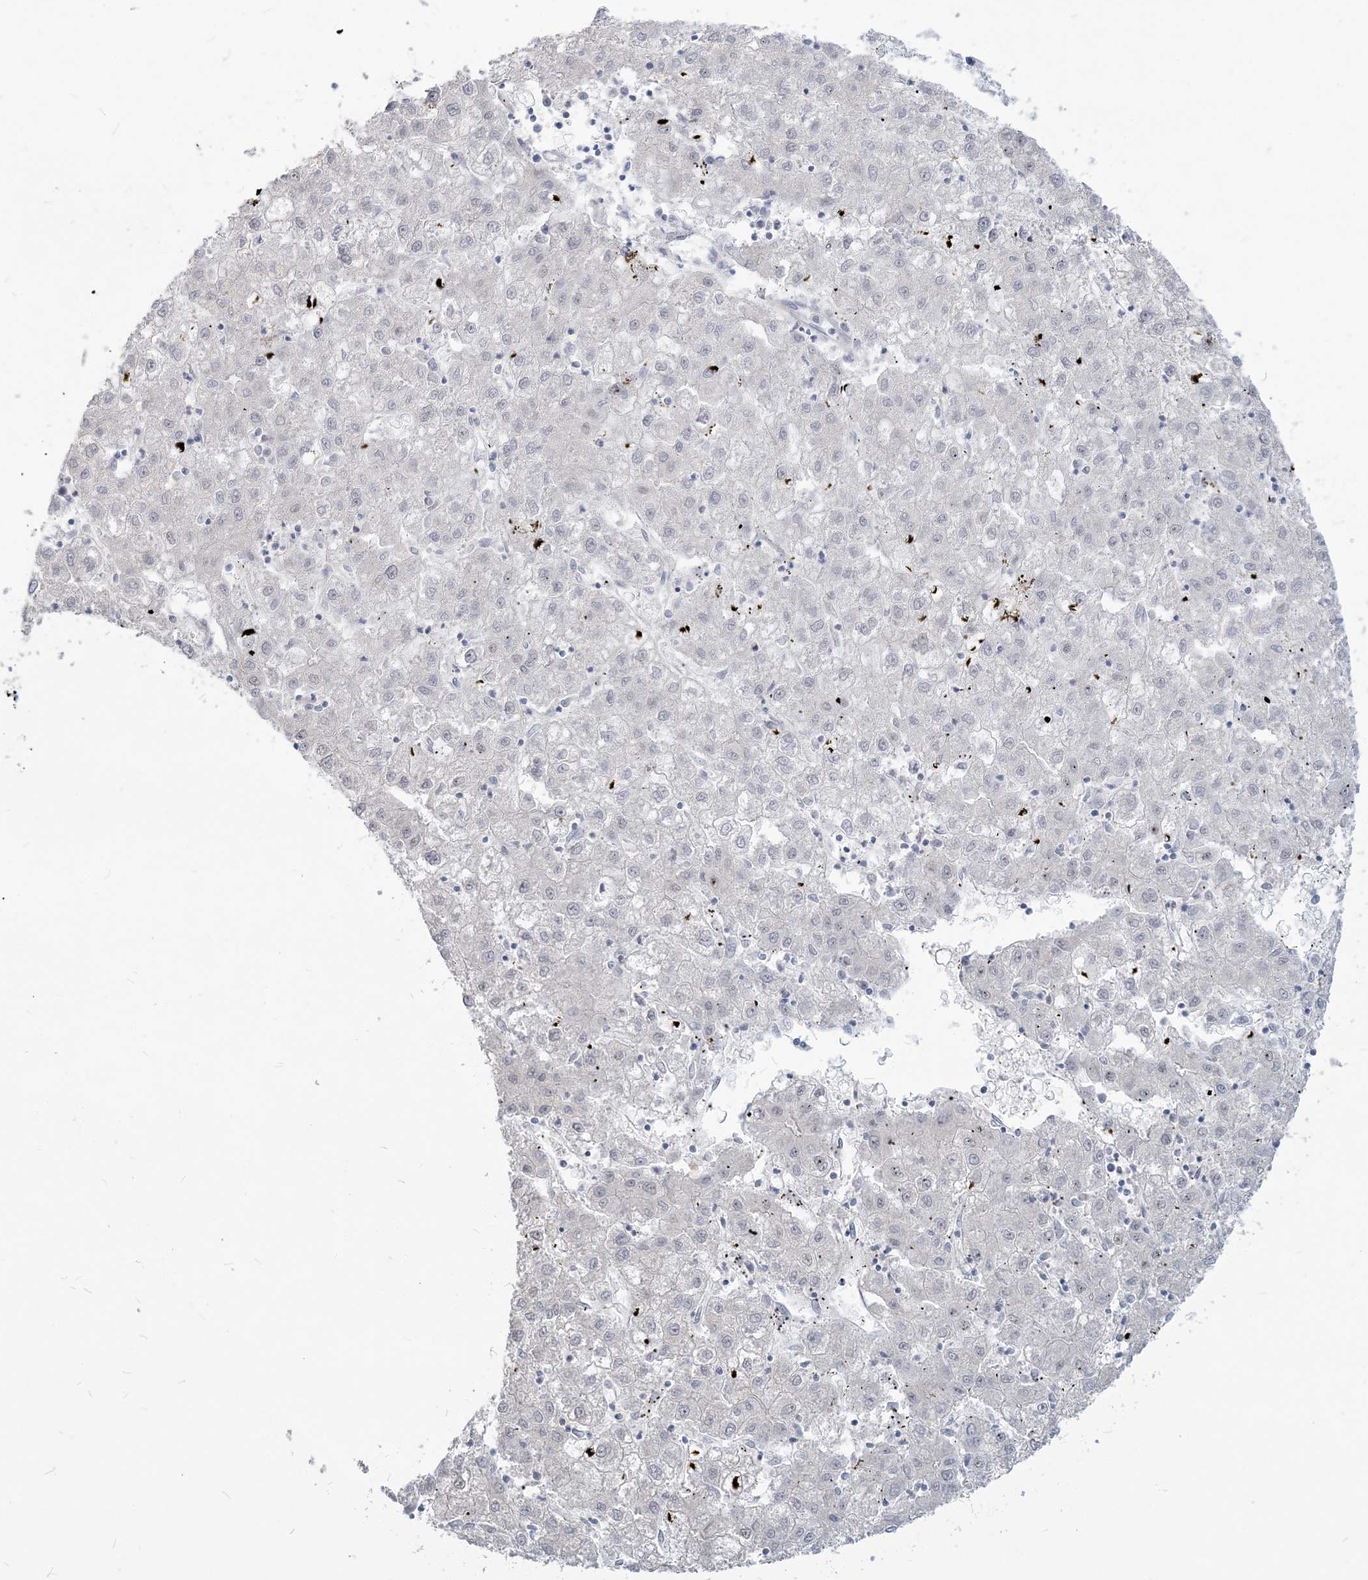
{"staining": {"intensity": "negative", "quantity": "none", "location": "none"}, "tissue": "liver cancer", "cell_type": "Tumor cells", "image_type": "cancer", "snomed": [{"axis": "morphology", "description": "Carcinoma, Hepatocellular, NOS"}, {"axis": "topography", "description": "Liver"}], "caption": "Tumor cells show no significant staining in hepatocellular carcinoma (liver).", "gene": "SDAD1", "patient": {"sex": "male", "age": 72}}